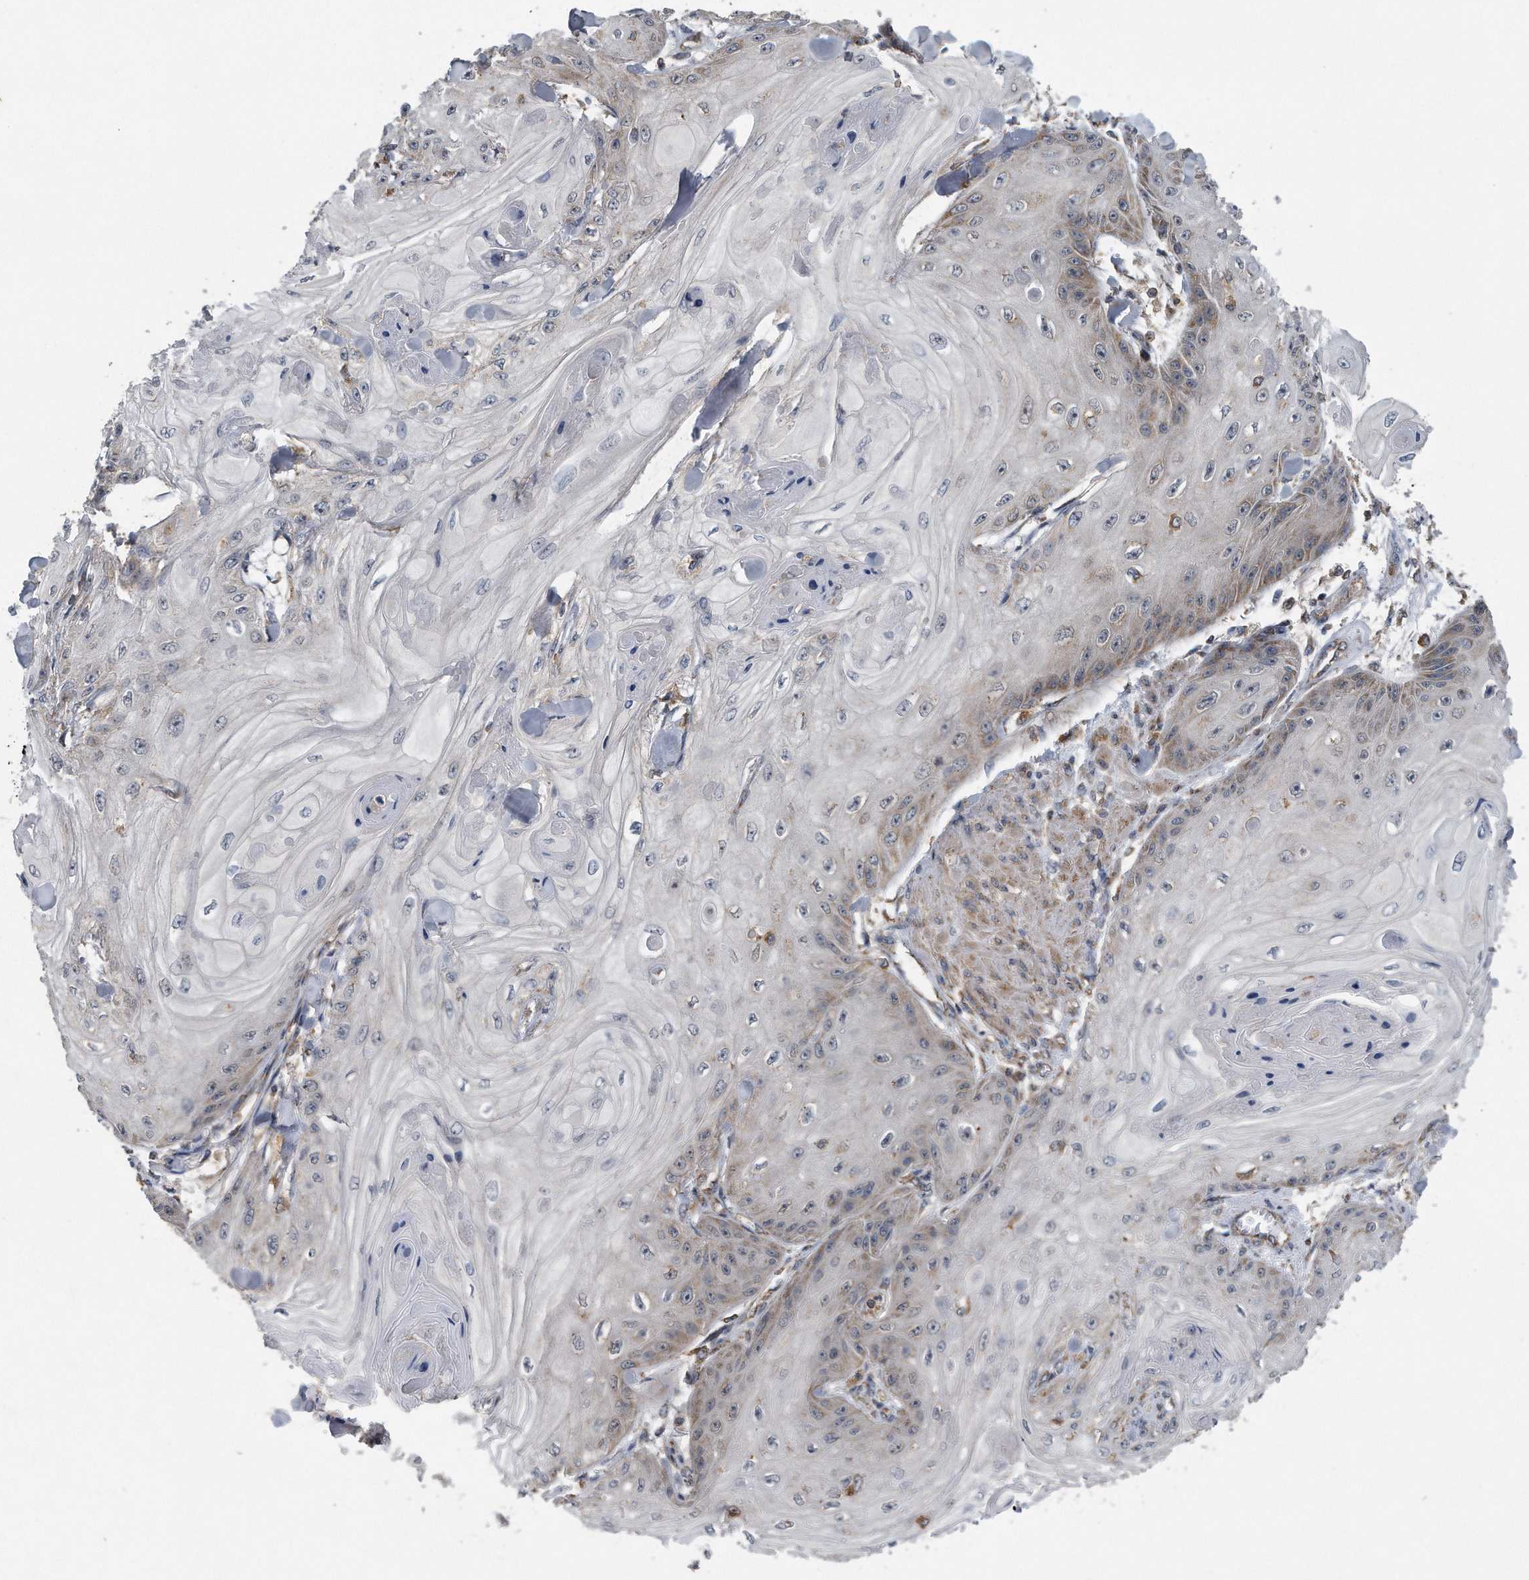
{"staining": {"intensity": "weak", "quantity": "<25%", "location": "cytoplasmic/membranous"}, "tissue": "skin cancer", "cell_type": "Tumor cells", "image_type": "cancer", "snomed": [{"axis": "morphology", "description": "Squamous cell carcinoma, NOS"}, {"axis": "topography", "description": "Skin"}], "caption": "Immunohistochemistry histopathology image of neoplastic tissue: squamous cell carcinoma (skin) stained with DAB (3,3'-diaminobenzidine) shows no significant protein positivity in tumor cells.", "gene": "ALPK2", "patient": {"sex": "male", "age": 74}}